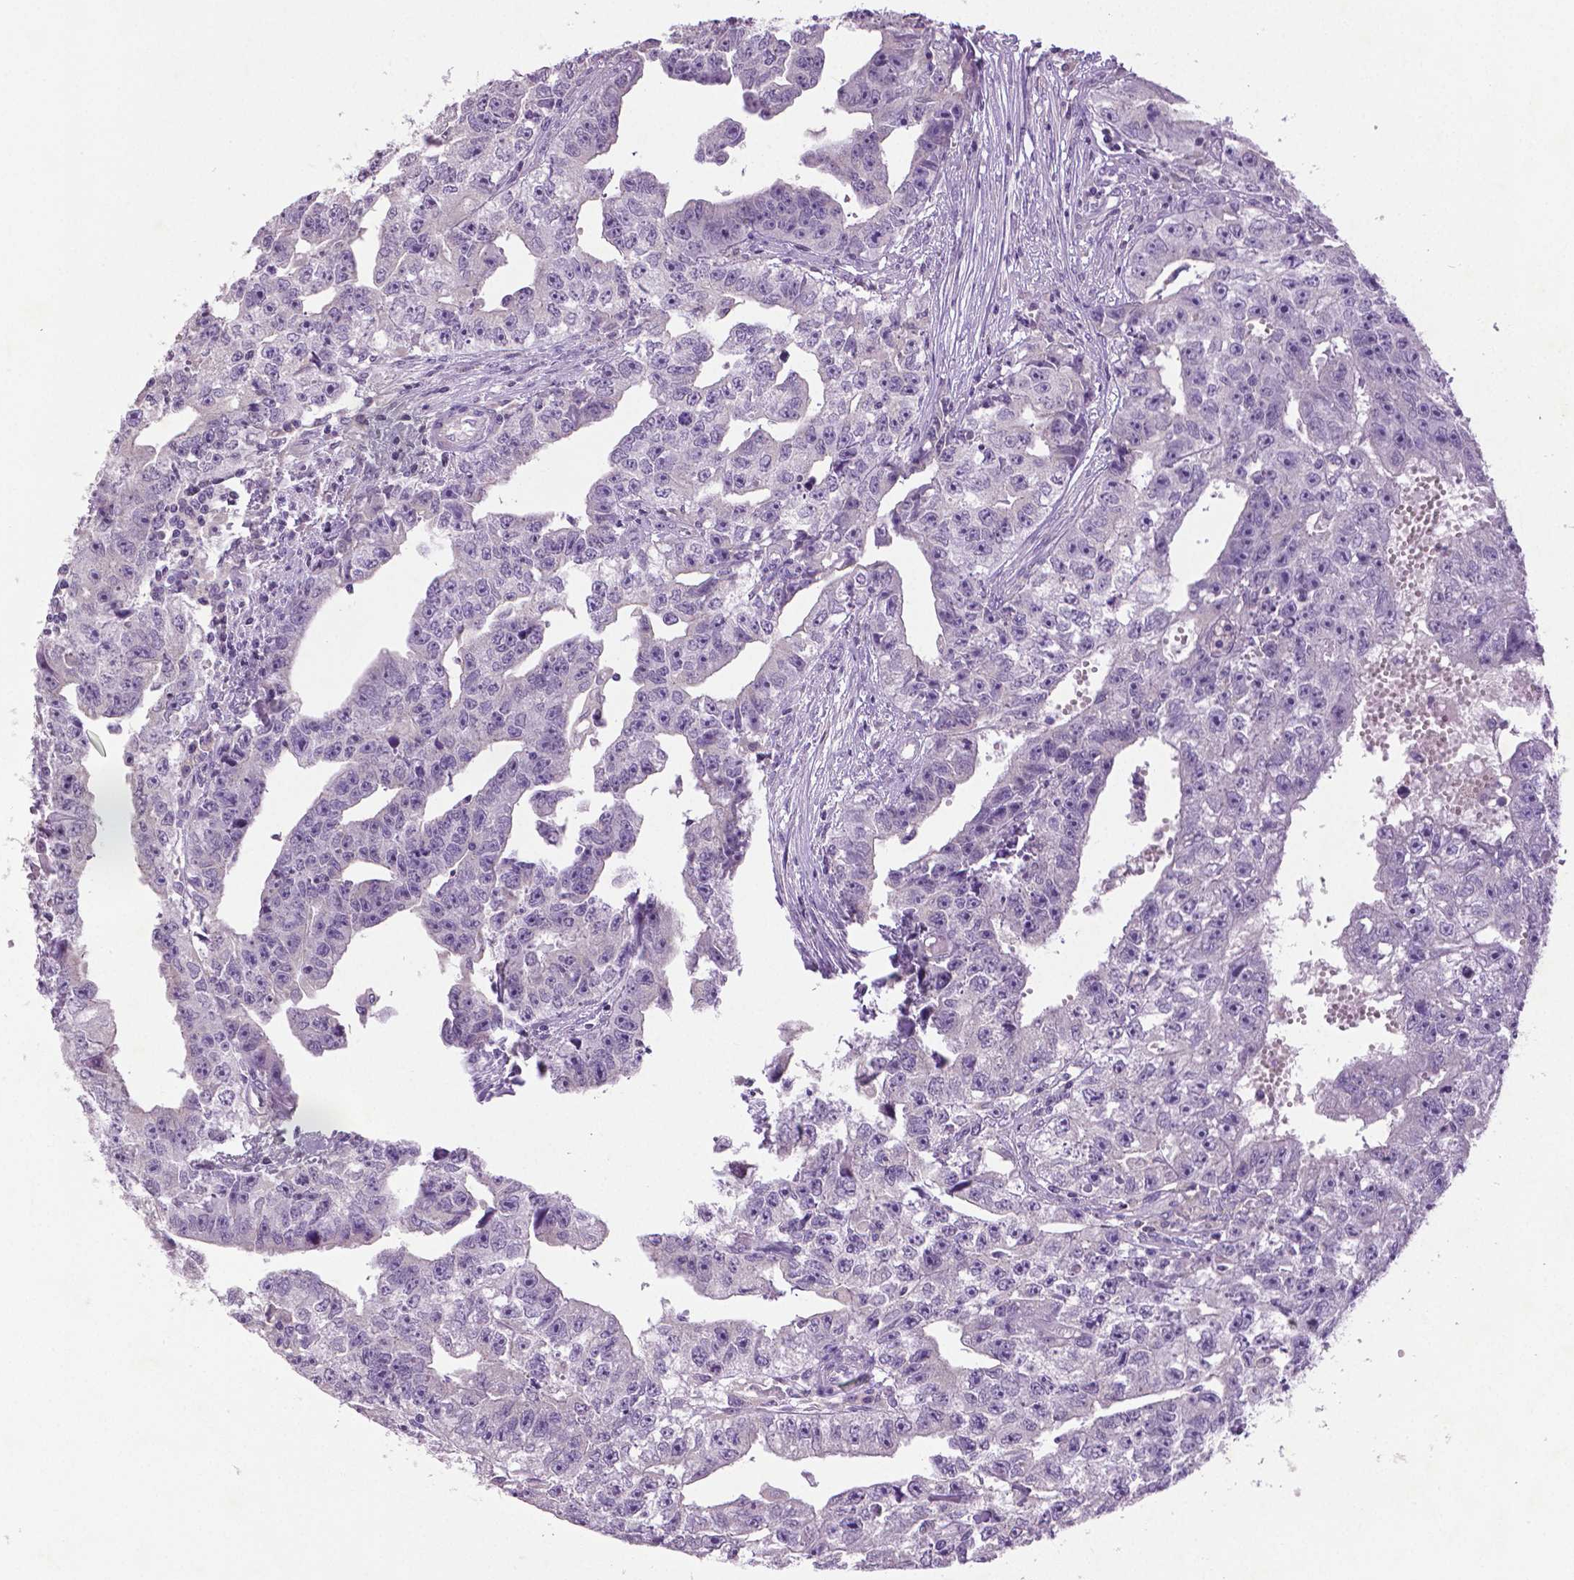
{"staining": {"intensity": "negative", "quantity": "none", "location": "none"}, "tissue": "testis cancer", "cell_type": "Tumor cells", "image_type": "cancer", "snomed": [{"axis": "morphology", "description": "Carcinoma, Embryonal, NOS"}, {"axis": "morphology", "description": "Teratoma, malignant, NOS"}, {"axis": "topography", "description": "Testis"}], "caption": "Immunohistochemical staining of testis cancer (embryonal carcinoma) shows no significant expression in tumor cells.", "gene": "DNAH12", "patient": {"sex": "male", "age": 24}}